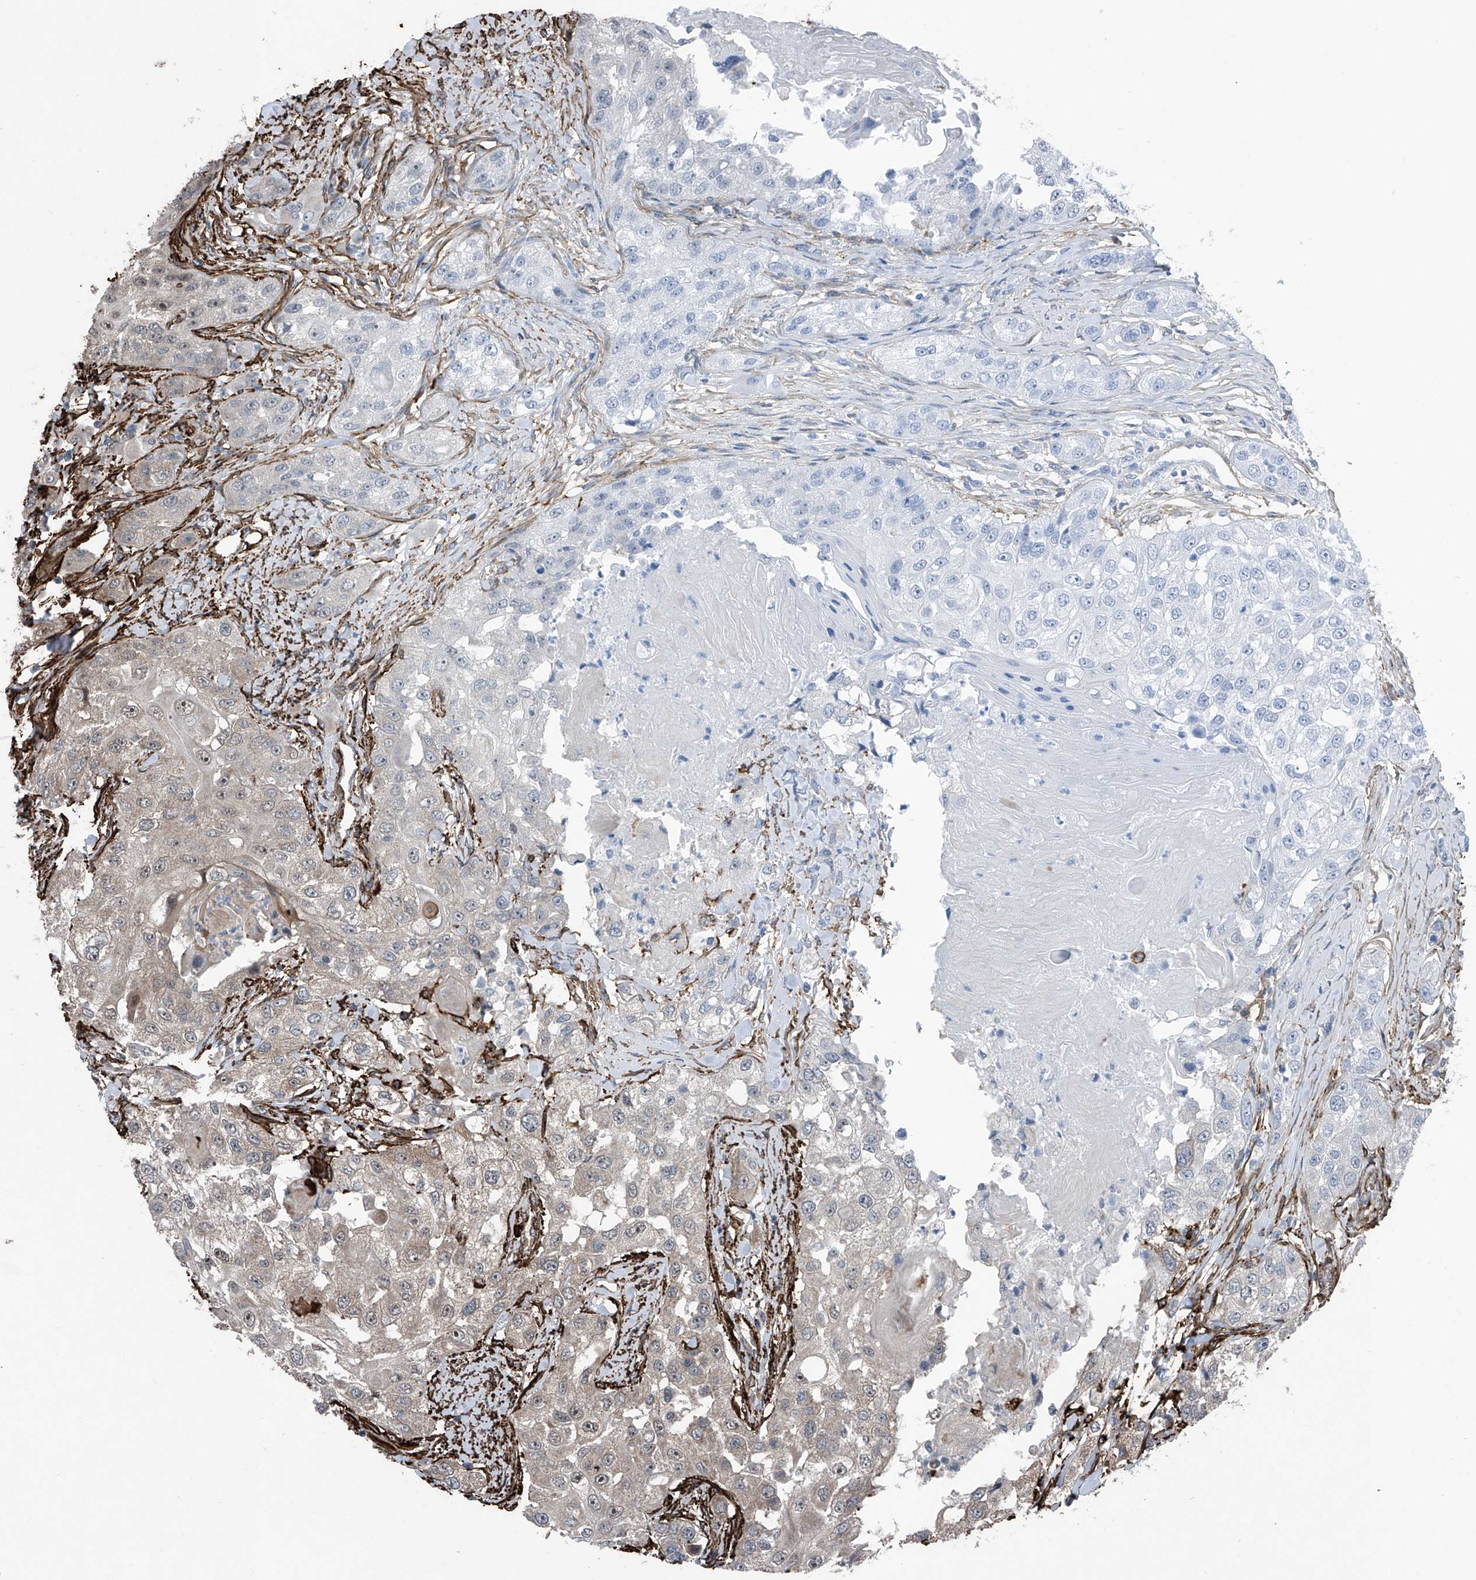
{"staining": {"intensity": "negative", "quantity": "none", "location": "none"}, "tissue": "head and neck cancer", "cell_type": "Tumor cells", "image_type": "cancer", "snomed": [{"axis": "morphology", "description": "Normal tissue, NOS"}, {"axis": "morphology", "description": "Squamous cell carcinoma, NOS"}, {"axis": "topography", "description": "Skeletal muscle"}, {"axis": "topography", "description": "Head-Neck"}], "caption": "IHC image of head and neck cancer (squamous cell carcinoma) stained for a protein (brown), which exhibits no staining in tumor cells.", "gene": "COA7", "patient": {"sex": "male", "age": 51}}